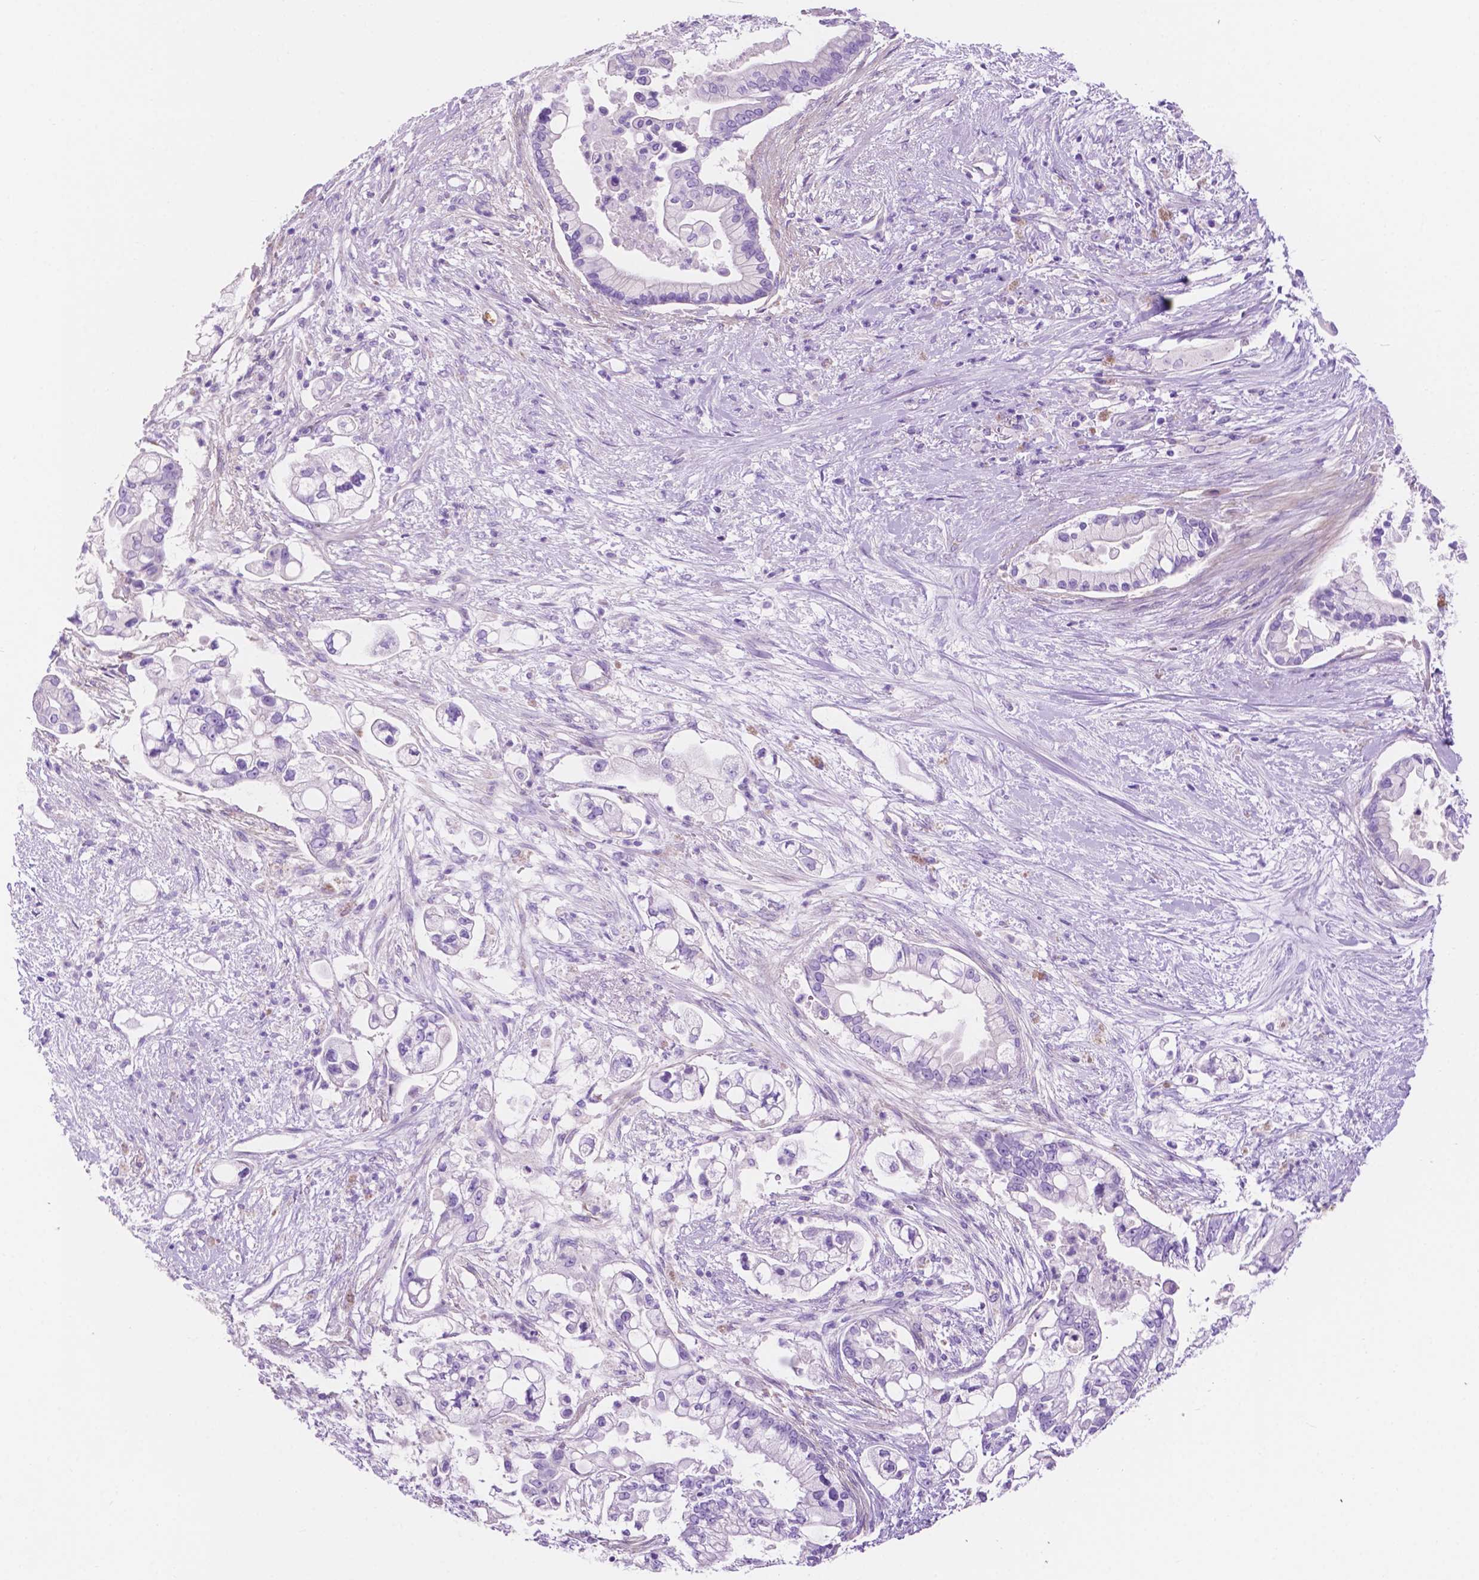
{"staining": {"intensity": "negative", "quantity": "none", "location": "none"}, "tissue": "pancreatic cancer", "cell_type": "Tumor cells", "image_type": "cancer", "snomed": [{"axis": "morphology", "description": "Adenocarcinoma, NOS"}, {"axis": "topography", "description": "Pancreas"}], "caption": "Human adenocarcinoma (pancreatic) stained for a protein using immunohistochemistry (IHC) displays no positivity in tumor cells.", "gene": "IGFN1", "patient": {"sex": "female", "age": 69}}